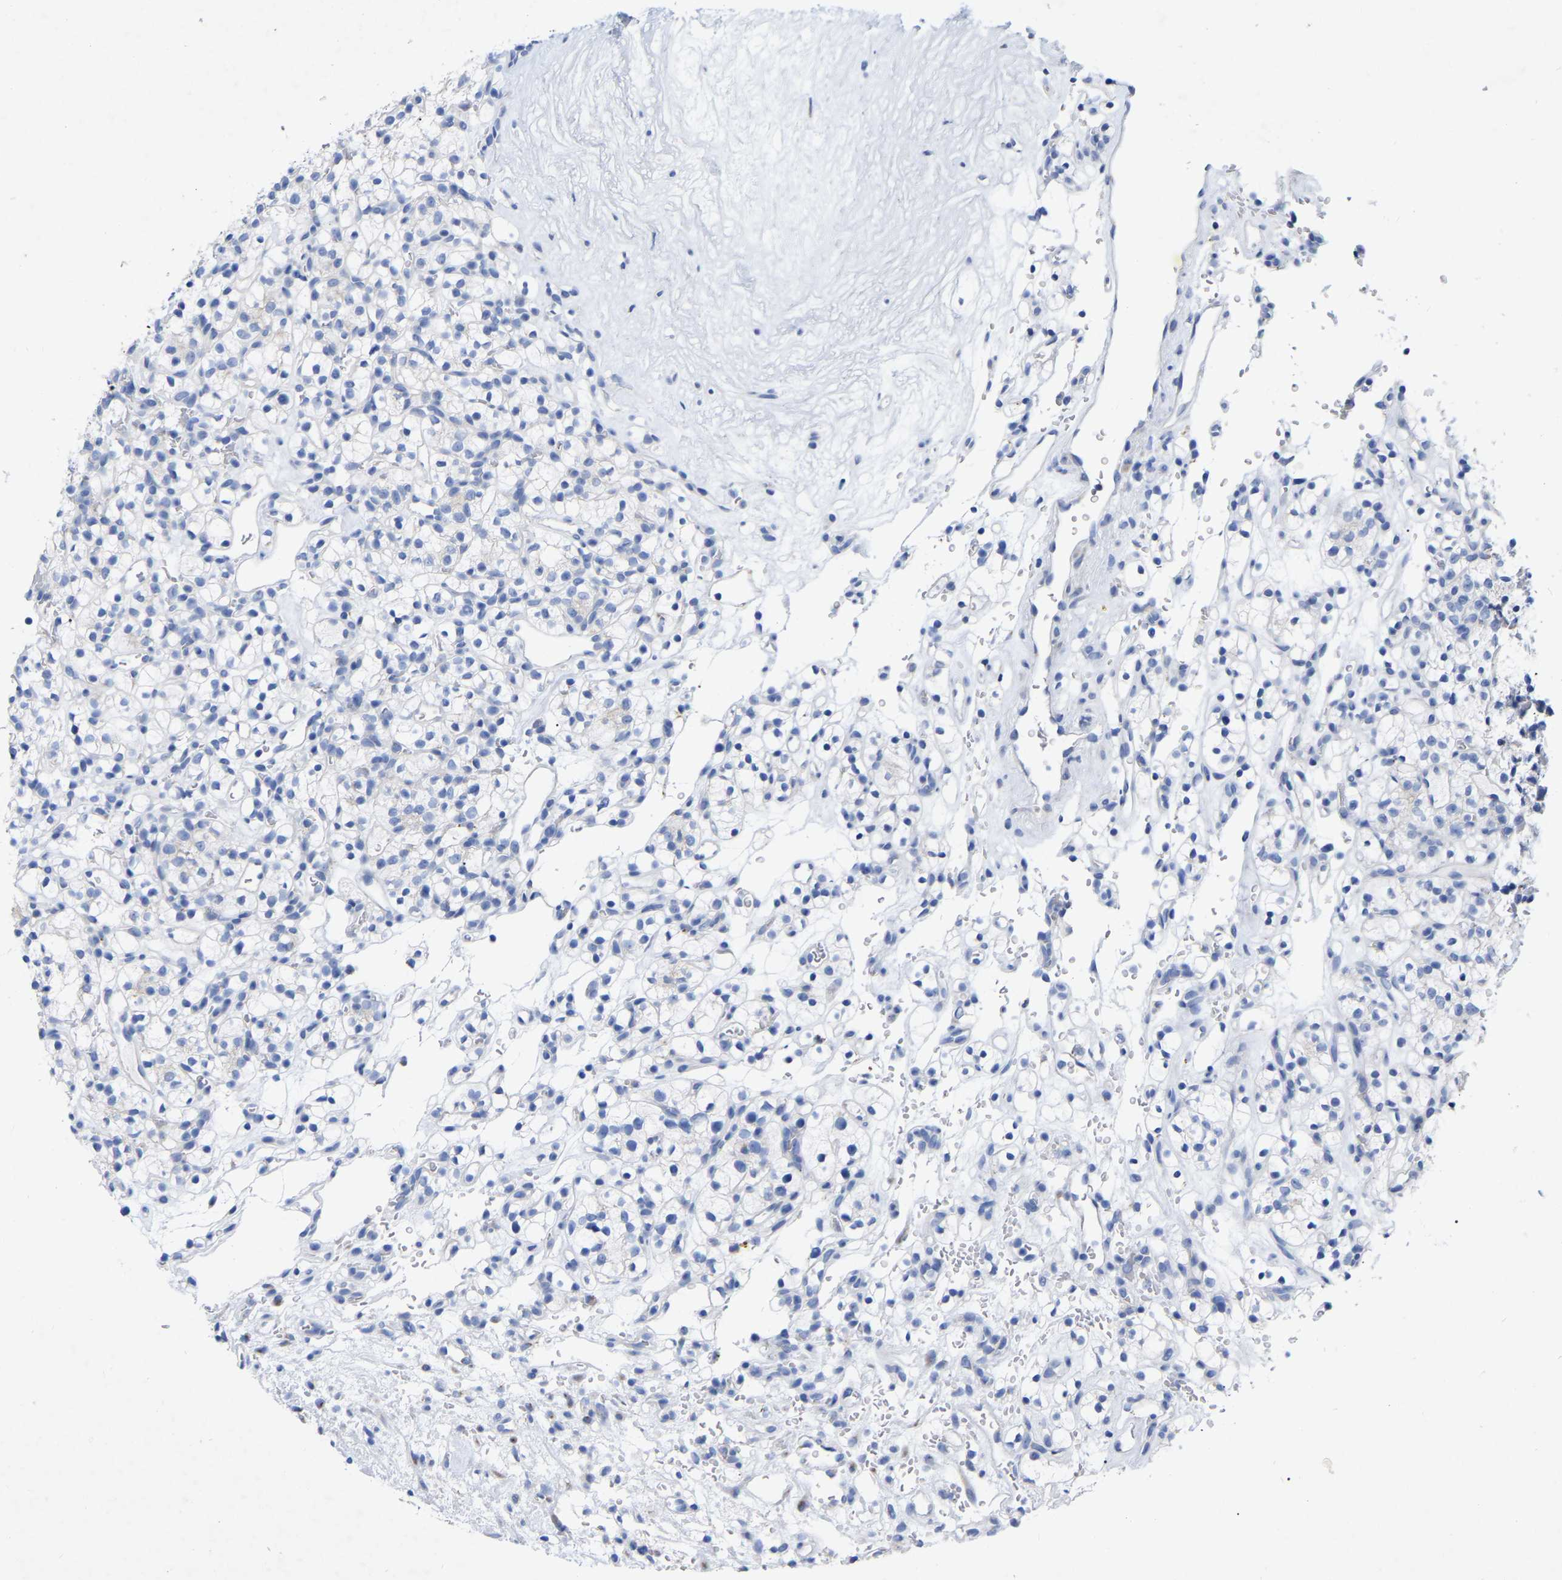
{"staining": {"intensity": "weak", "quantity": "<25%", "location": "cytoplasmic/membranous"}, "tissue": "renal cancer", "cell_type": "Tumor cells", "image_type": "cancer", "snomed": [{"axis": "morphology", "description": "Adenocarcinoma, NOS"}, {"axis": "topography", "description": "Kidney"}], "caption": "The photomicrograph reveals no staining of tumor cells in renal adenocarcinoma. (Brightfield microscopy of DAB (3,3'-diaminobenzidine) immunohistochemistry (IHC) at high magnification).", "gene": "STRIP2", "patient": {"sex": "female", "age": 57}}